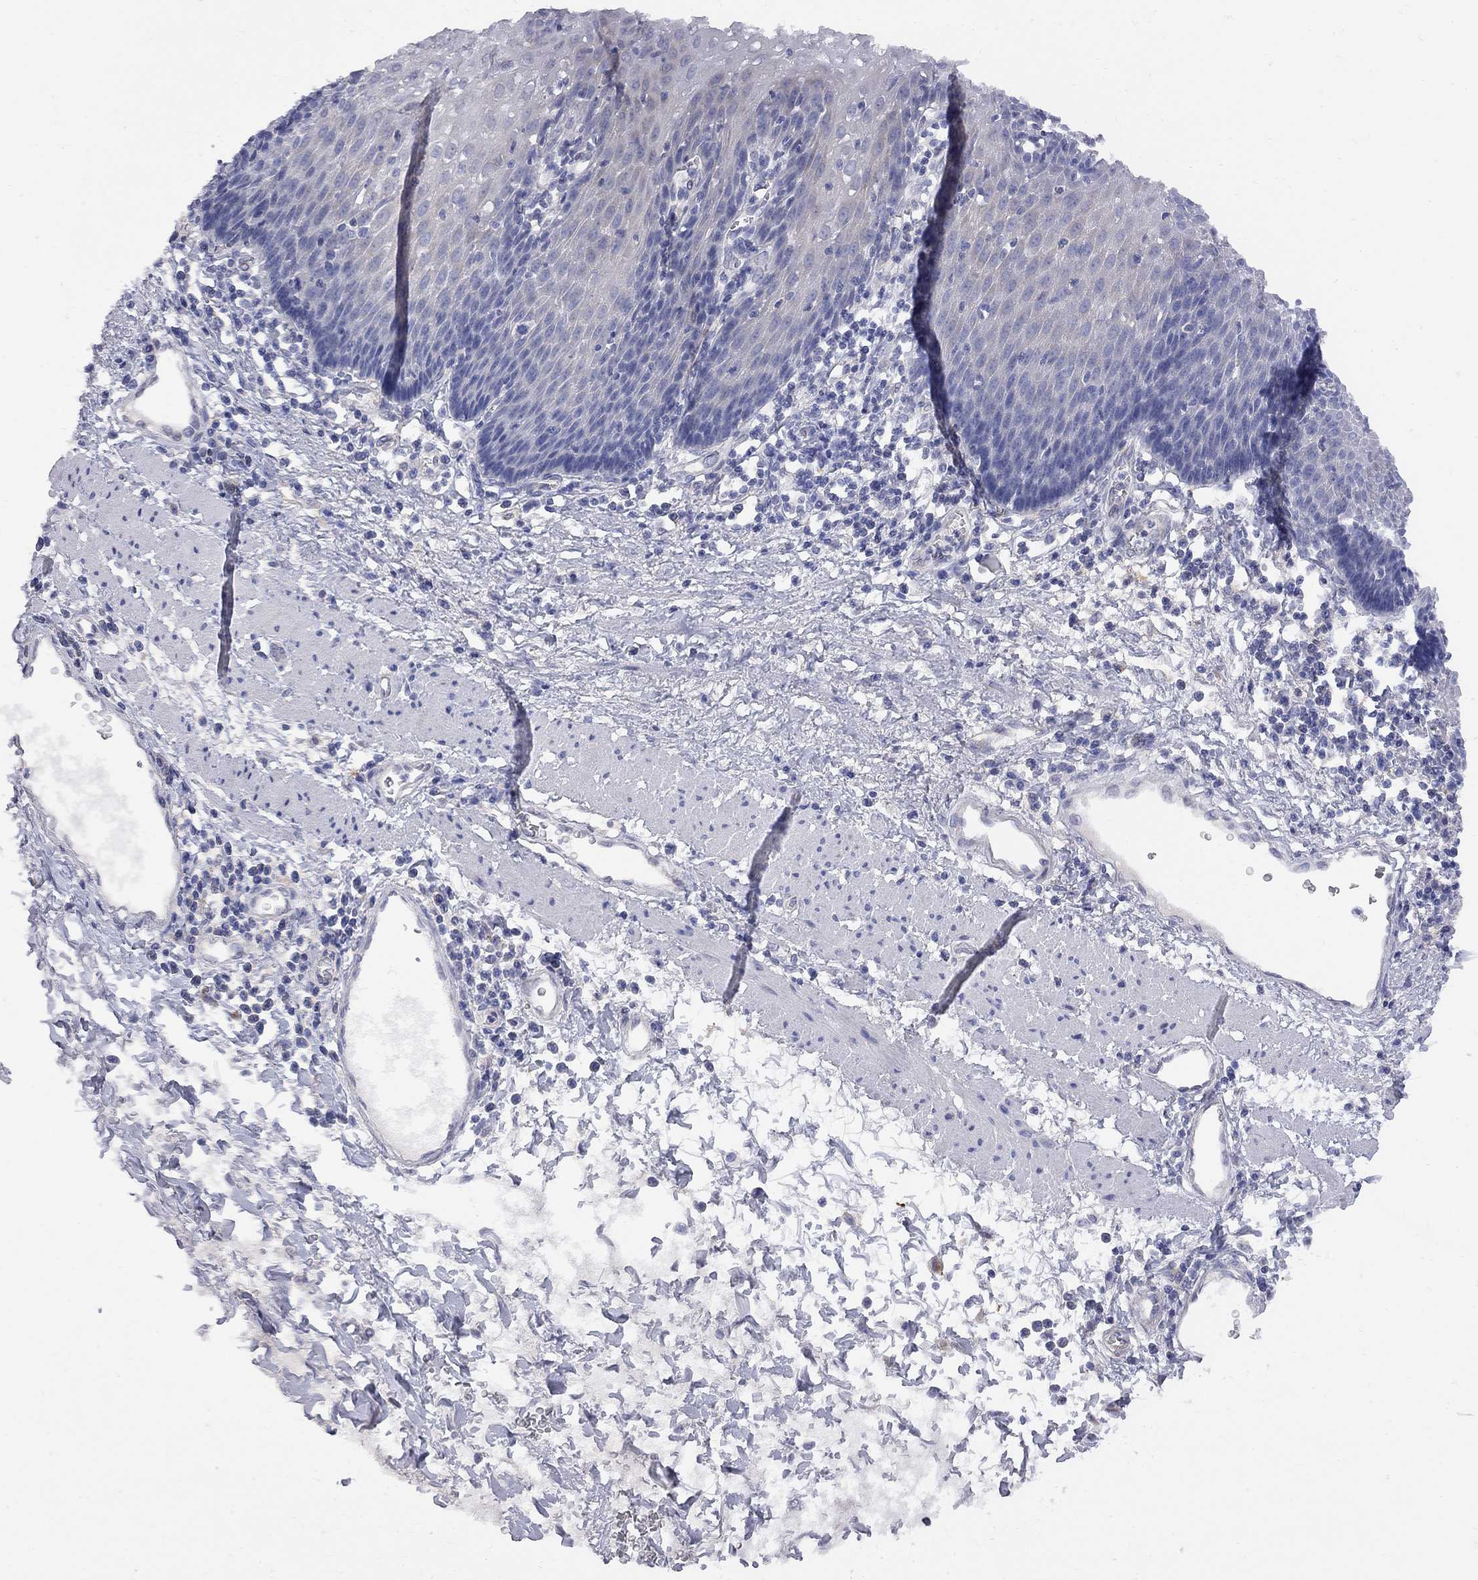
{"staining": {"intensity": "weak", "quantity": "<25%", "location": "cytoplasmic/membranous"}, "tissue": "esophagus", "cell_type": "Squamous epithelial cells", "image_type": "normal", "snomed": [{"axis": "morphology", "description": "Normal tissue, NOS"}, {"axis": "topography", "description": "Esophagus"}], "caption": "The micrograph demonstrates no significant staining in squamous epithelial cells of esophagus.", "gene": "MTHFR", "patient": {"sex": "male", "age": 57}}